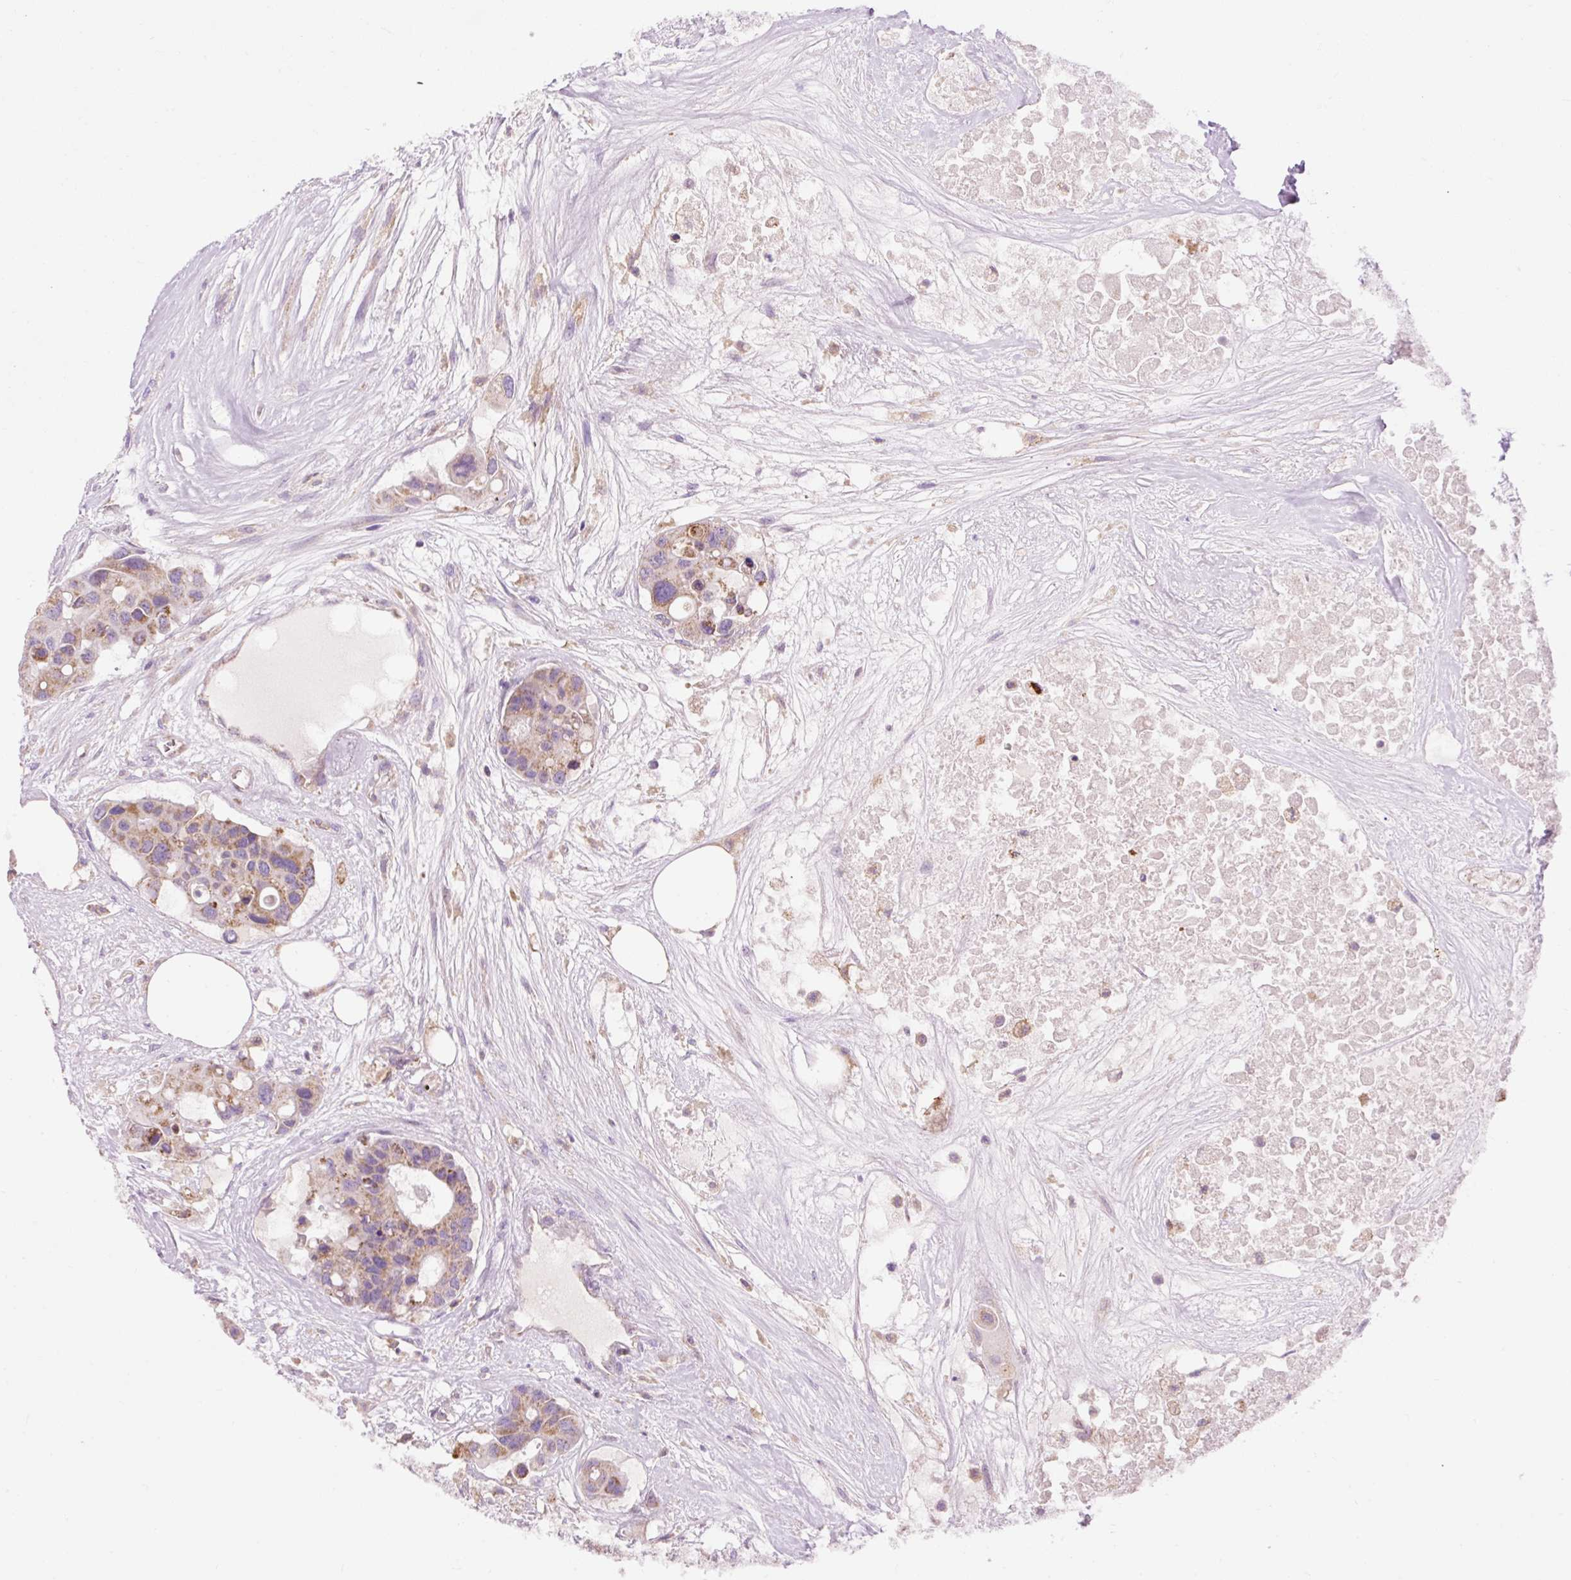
{"staining": {"intensity": "moderate", "quantity": ">75%", "location": "cytoplasmic/membranous"}, "tissue": "colorectal cancer", "cell_type": "Tumor cells", "image_type": "cancer", "snomed": [{"axis": "morphology", "description": "Adenocarcinoma, NOS"}, {"axis": "topography", "description": "Colon"}], "caption": "A photomicrograph of human colorectal adenocarcinoma stained for a protein demonstrates moderate cytoplasmic/membranous brown staining in tumor cells.", "gene": "CD83", "patient": {"sex": "male", "age": 77}}